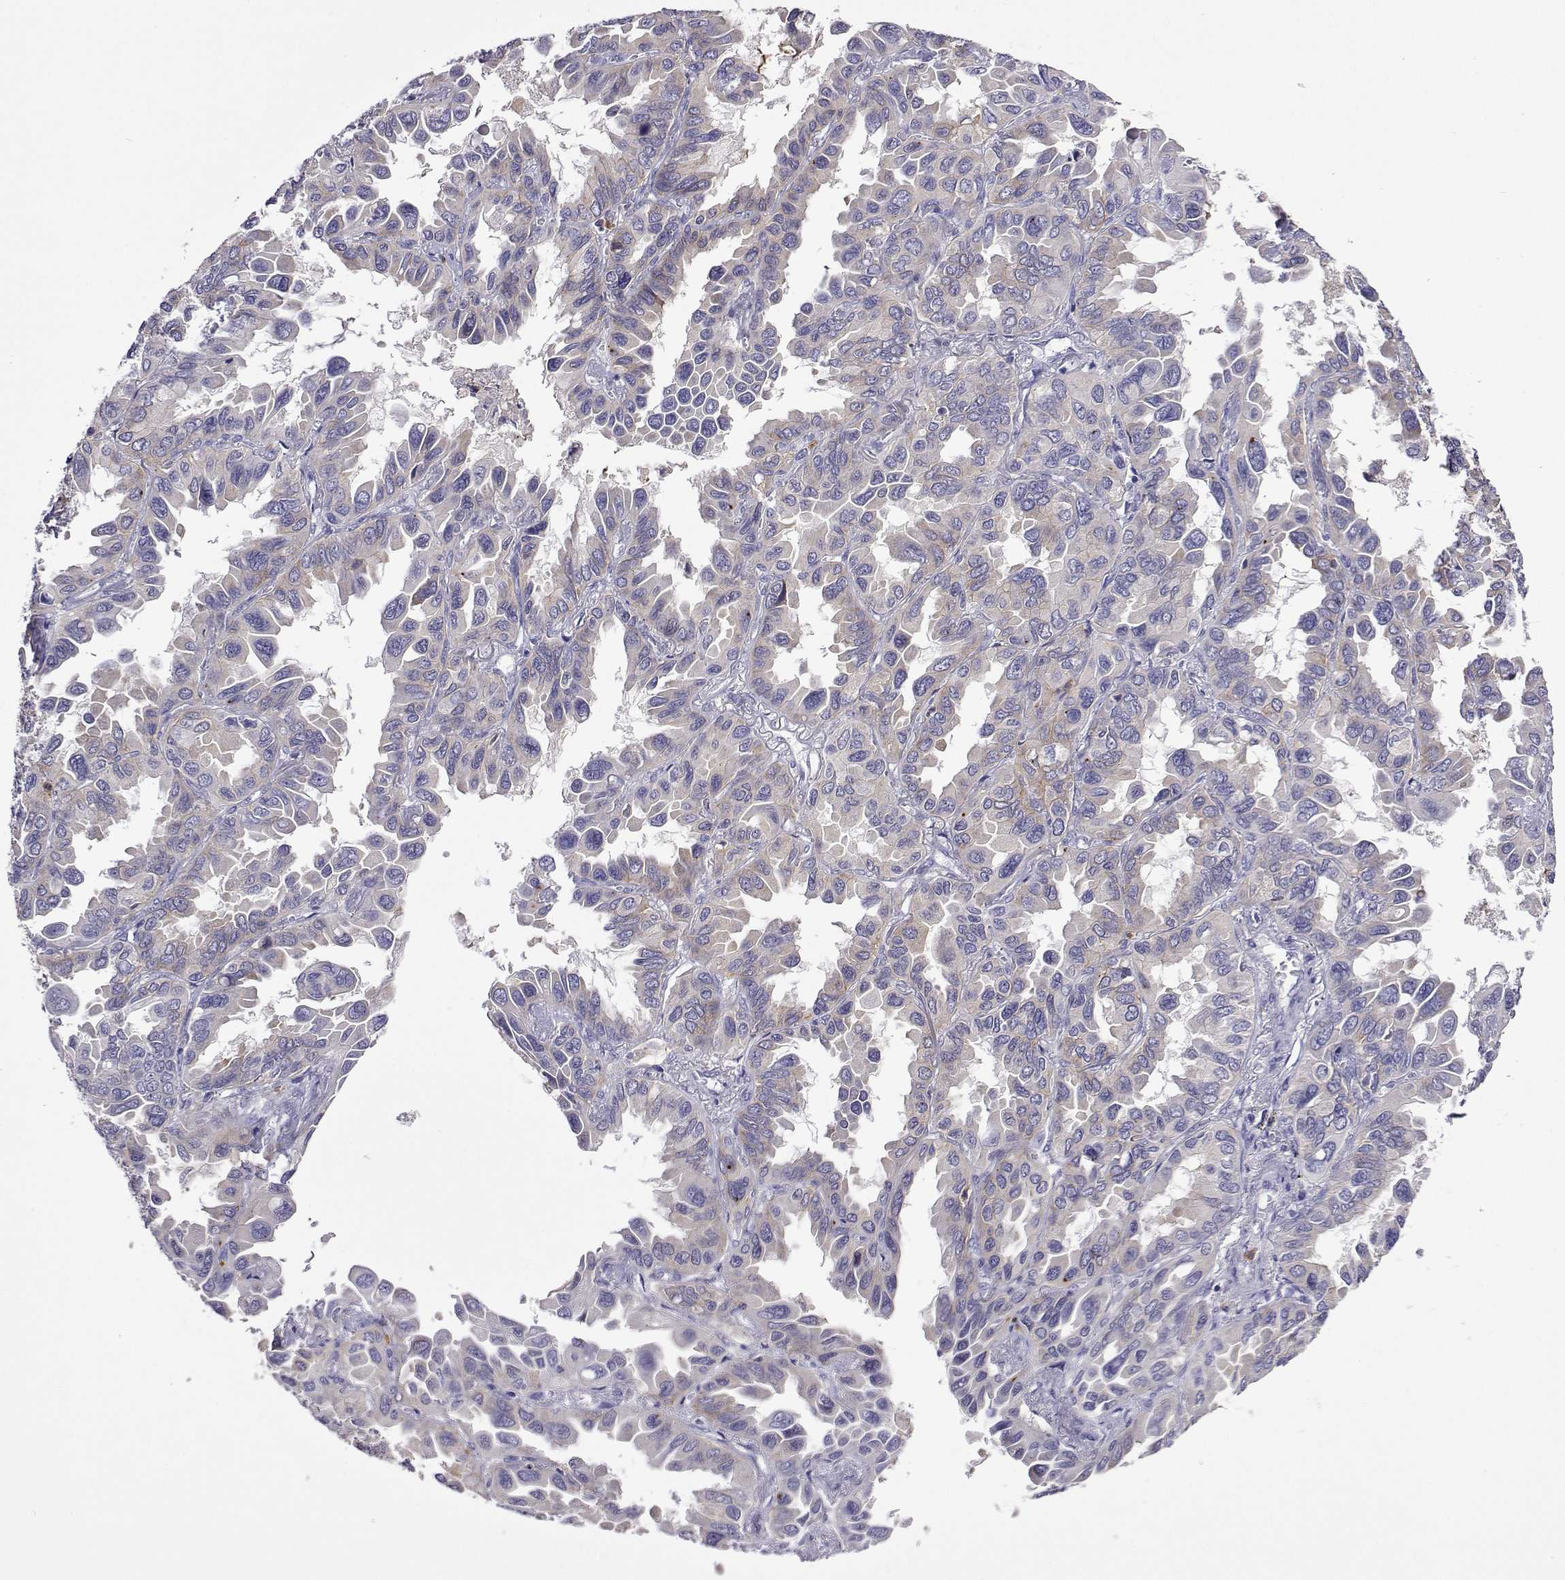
{"staining": {"intensity": "negative", "quantity": "none", "location": "none"}, "tissue": "lung cancer", "cell_type": "Tumor cells", "image_type": "cancer", "snomed": [{"axis": "morphology", "description": "Adenocarcinoma, NOS"}, {"axis": "topography", "description": "Lung"}], "caption": "Lung adenocarcinoma was stained to show a protein in brown. There is no significant positivity in tumor cells.", "gene": "SULT2A1", "patient": {"sex": "male", "age": 64}}